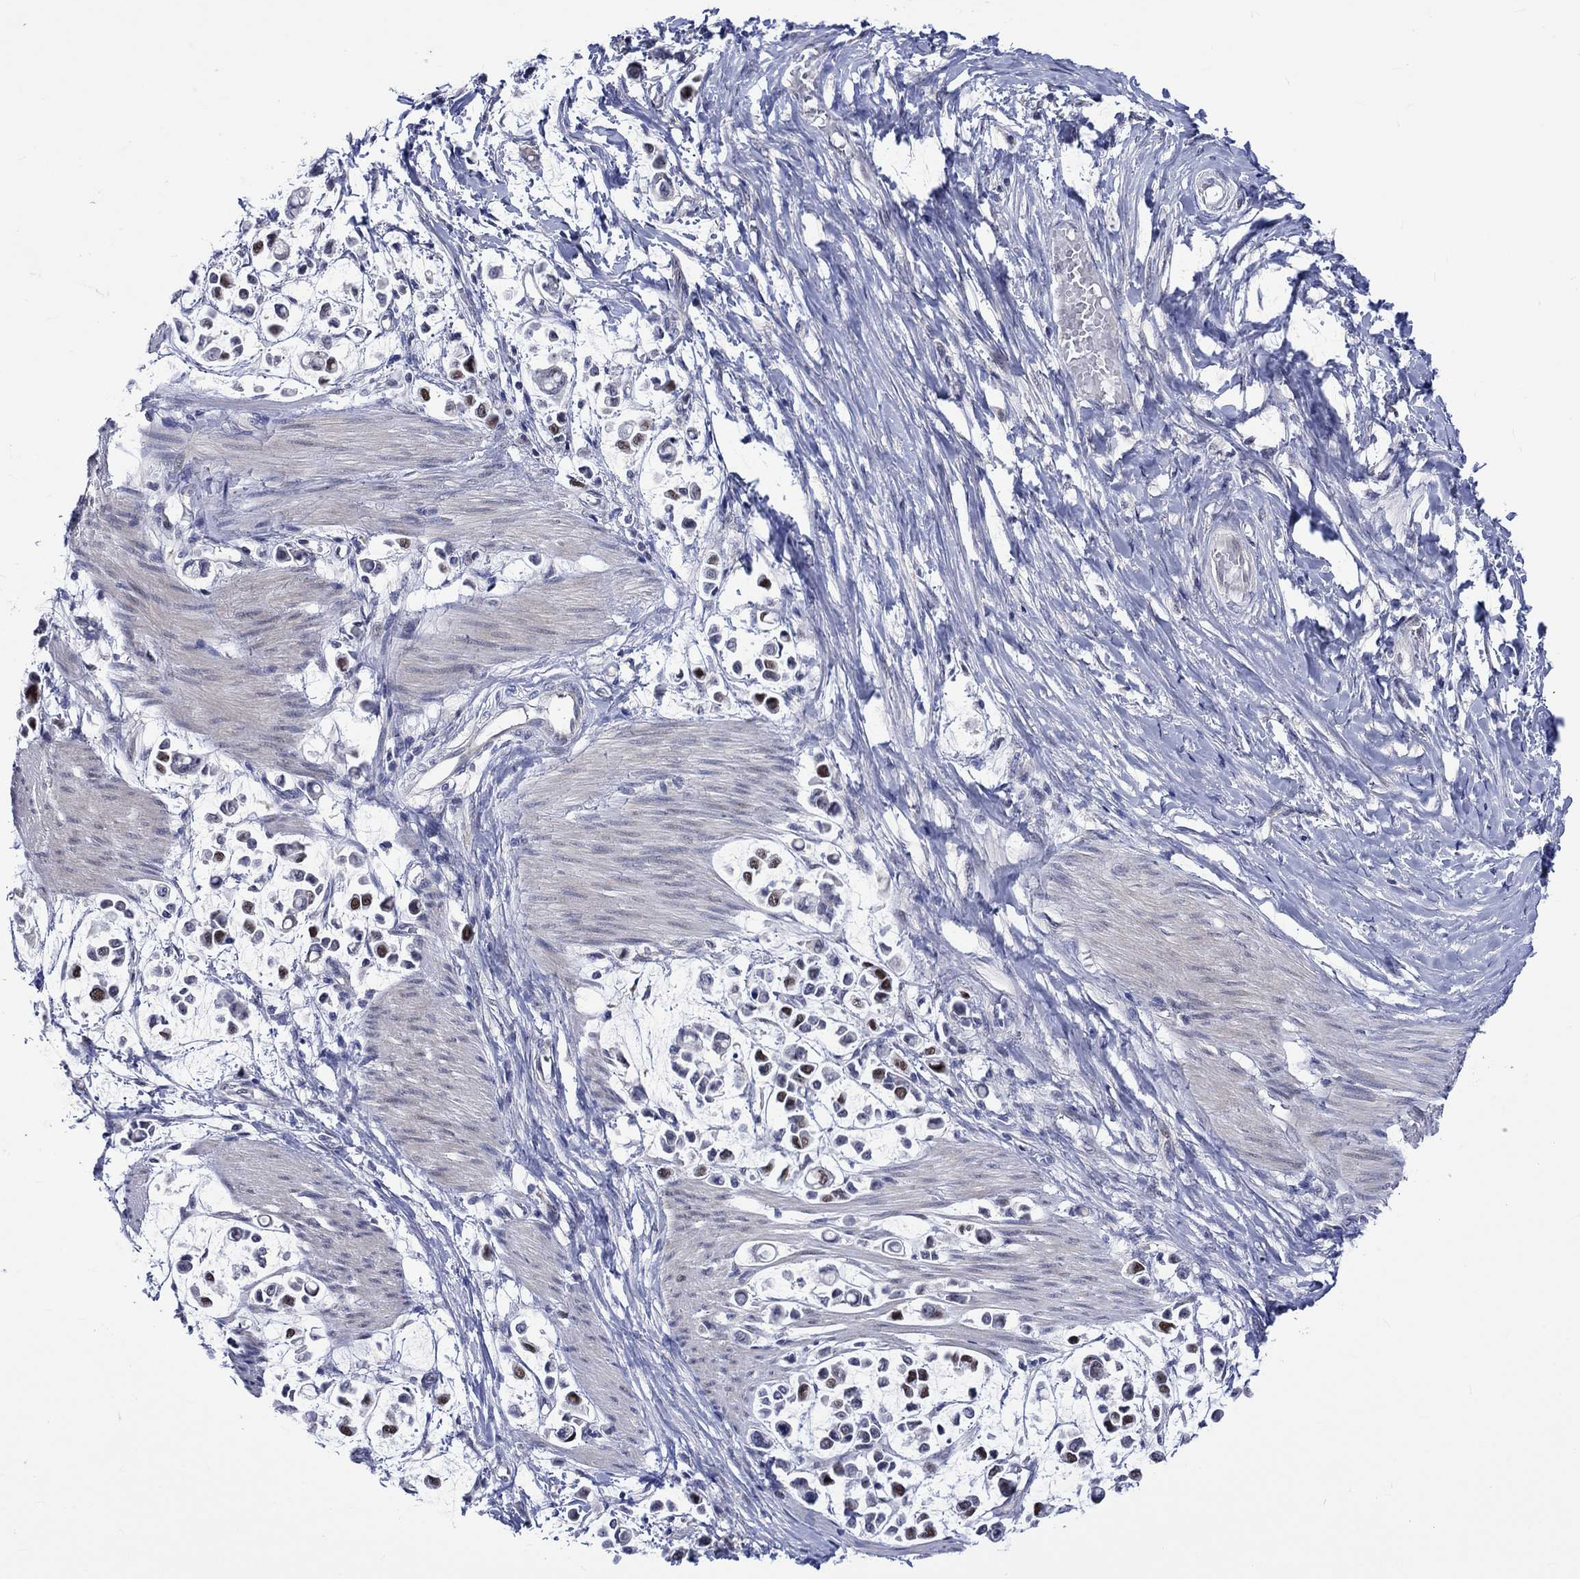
{"staining": {"intensity": "strong", "quantity": "25%-75%", "location": "nuclear"}, "tissue": "stomach cancer", "cell_type": "Tumor cells", "image_type": "cancer", "snomed": [{"axis": "morphology", "description": "Adenocarcinoma, NOS"}, {"axis": "topography", "description": "Stomach"}], "caption": "IHC (DAB) staining of stomach cancer displays strong nuclear protein staining in about 25%-75% of tumor cells. The protein of interest is stained brown, and the nuclei are stained in blue (DAB IHC with brightfield microscopy, high magnification).", "gene": "E2F8", "patient": {"sex": "male", "age": 82}}